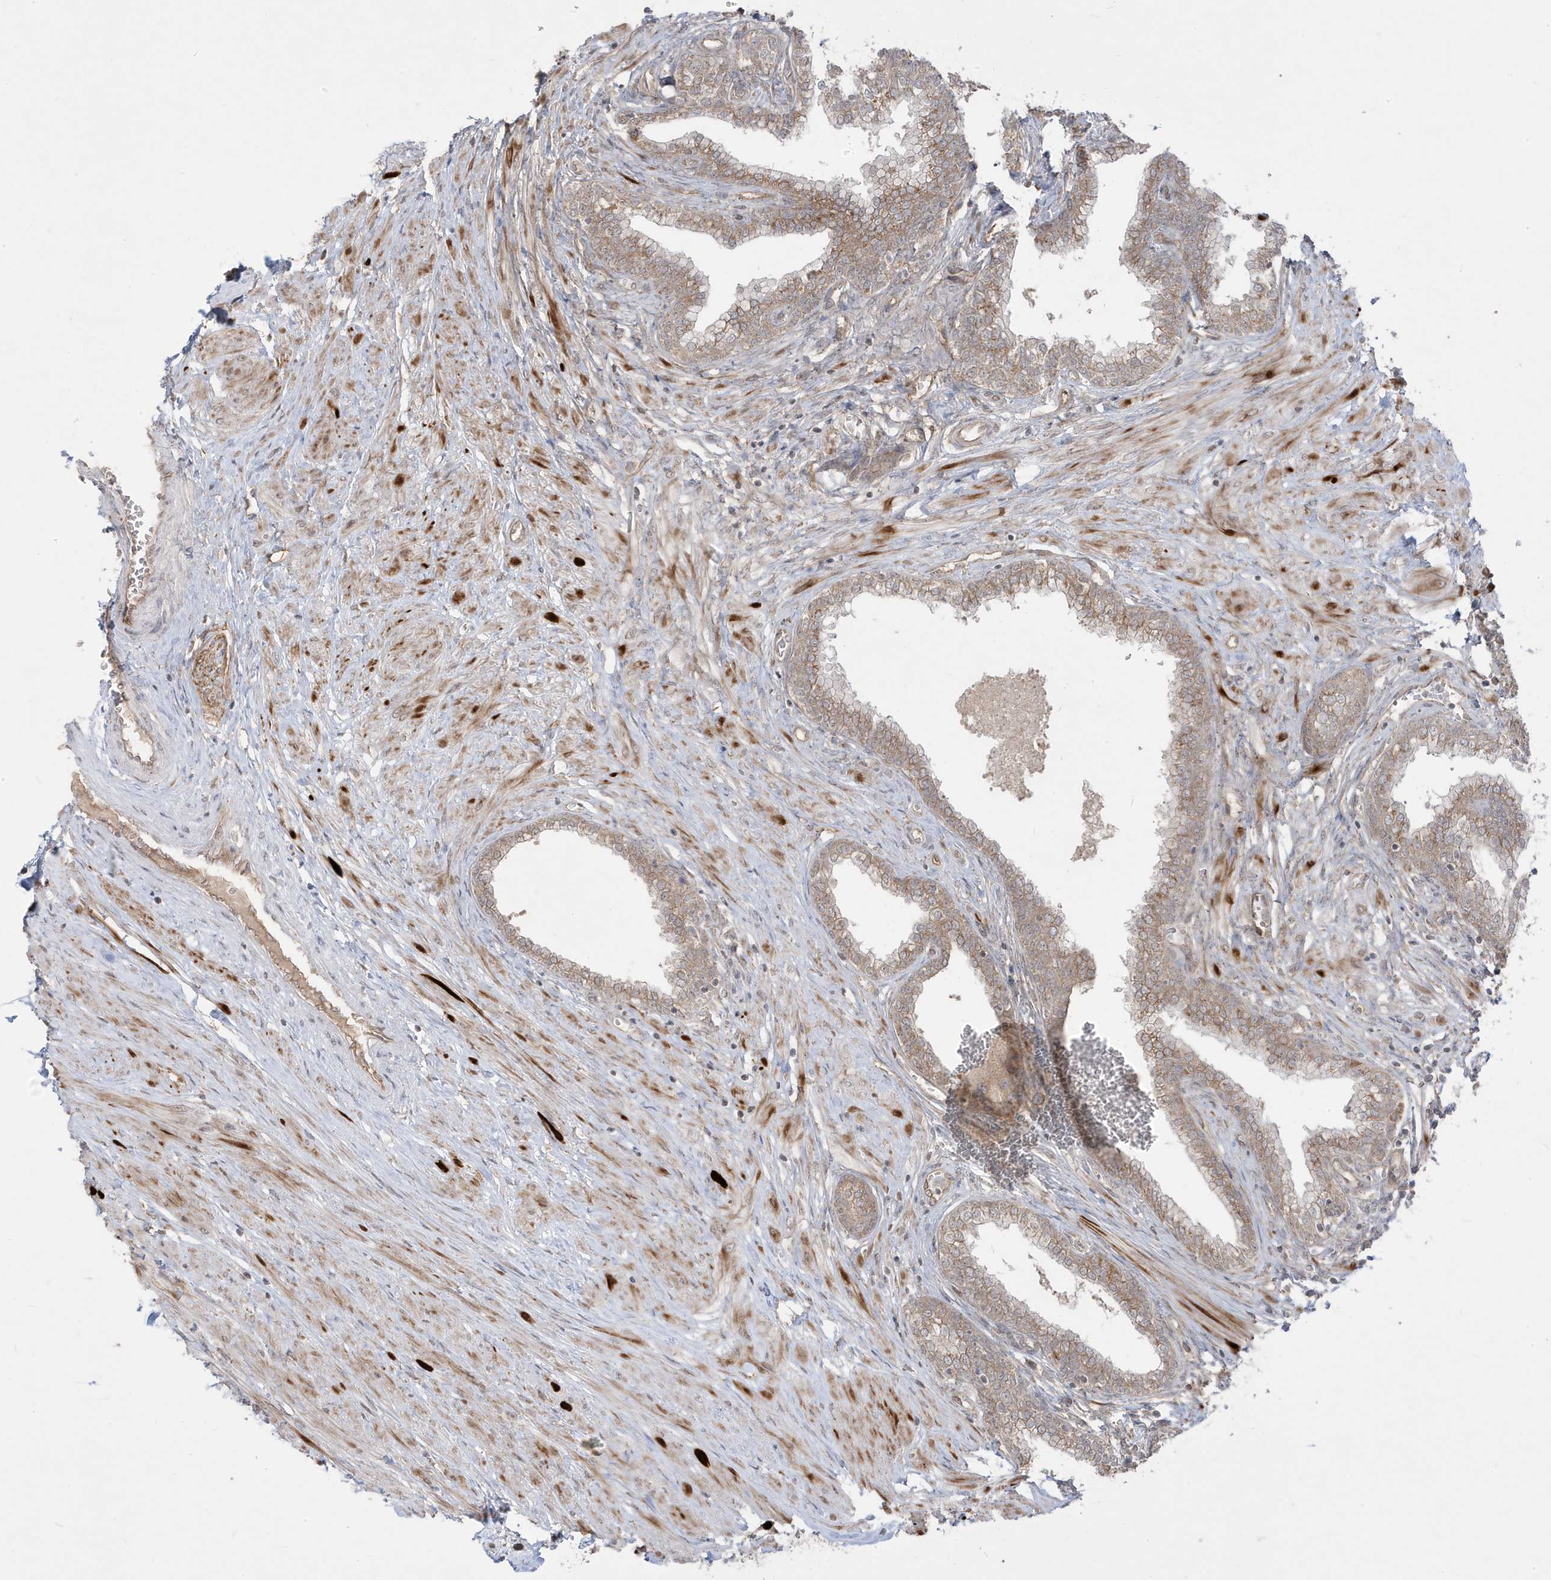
{"staining": {"intensity": "moderate", "quantity": ">75%", "location": "cytoplasmic/membranous"}, "tissue": "prostate", "cell_type": "Glandular cells", "image_type": "normal", "snomed": [{"axis": "morphology", "description": "Normal tissue, NOS"}, {"axis": "morphology", "description": "Urothelial carcinoma, Low grade"}, {"axis": "topography", "description": "Urinary bladder"}, {"axis": "topography", "description": "Prostate"}], "caption": "There is medium levels of moderate cytoplasmic/membranous positivity in glandular cells of normal prostate, as demonstrated by immunohistochemical staining (brown color).", "gene": "DNAJC12", "patient": {"sex": "male", "age": 60}}